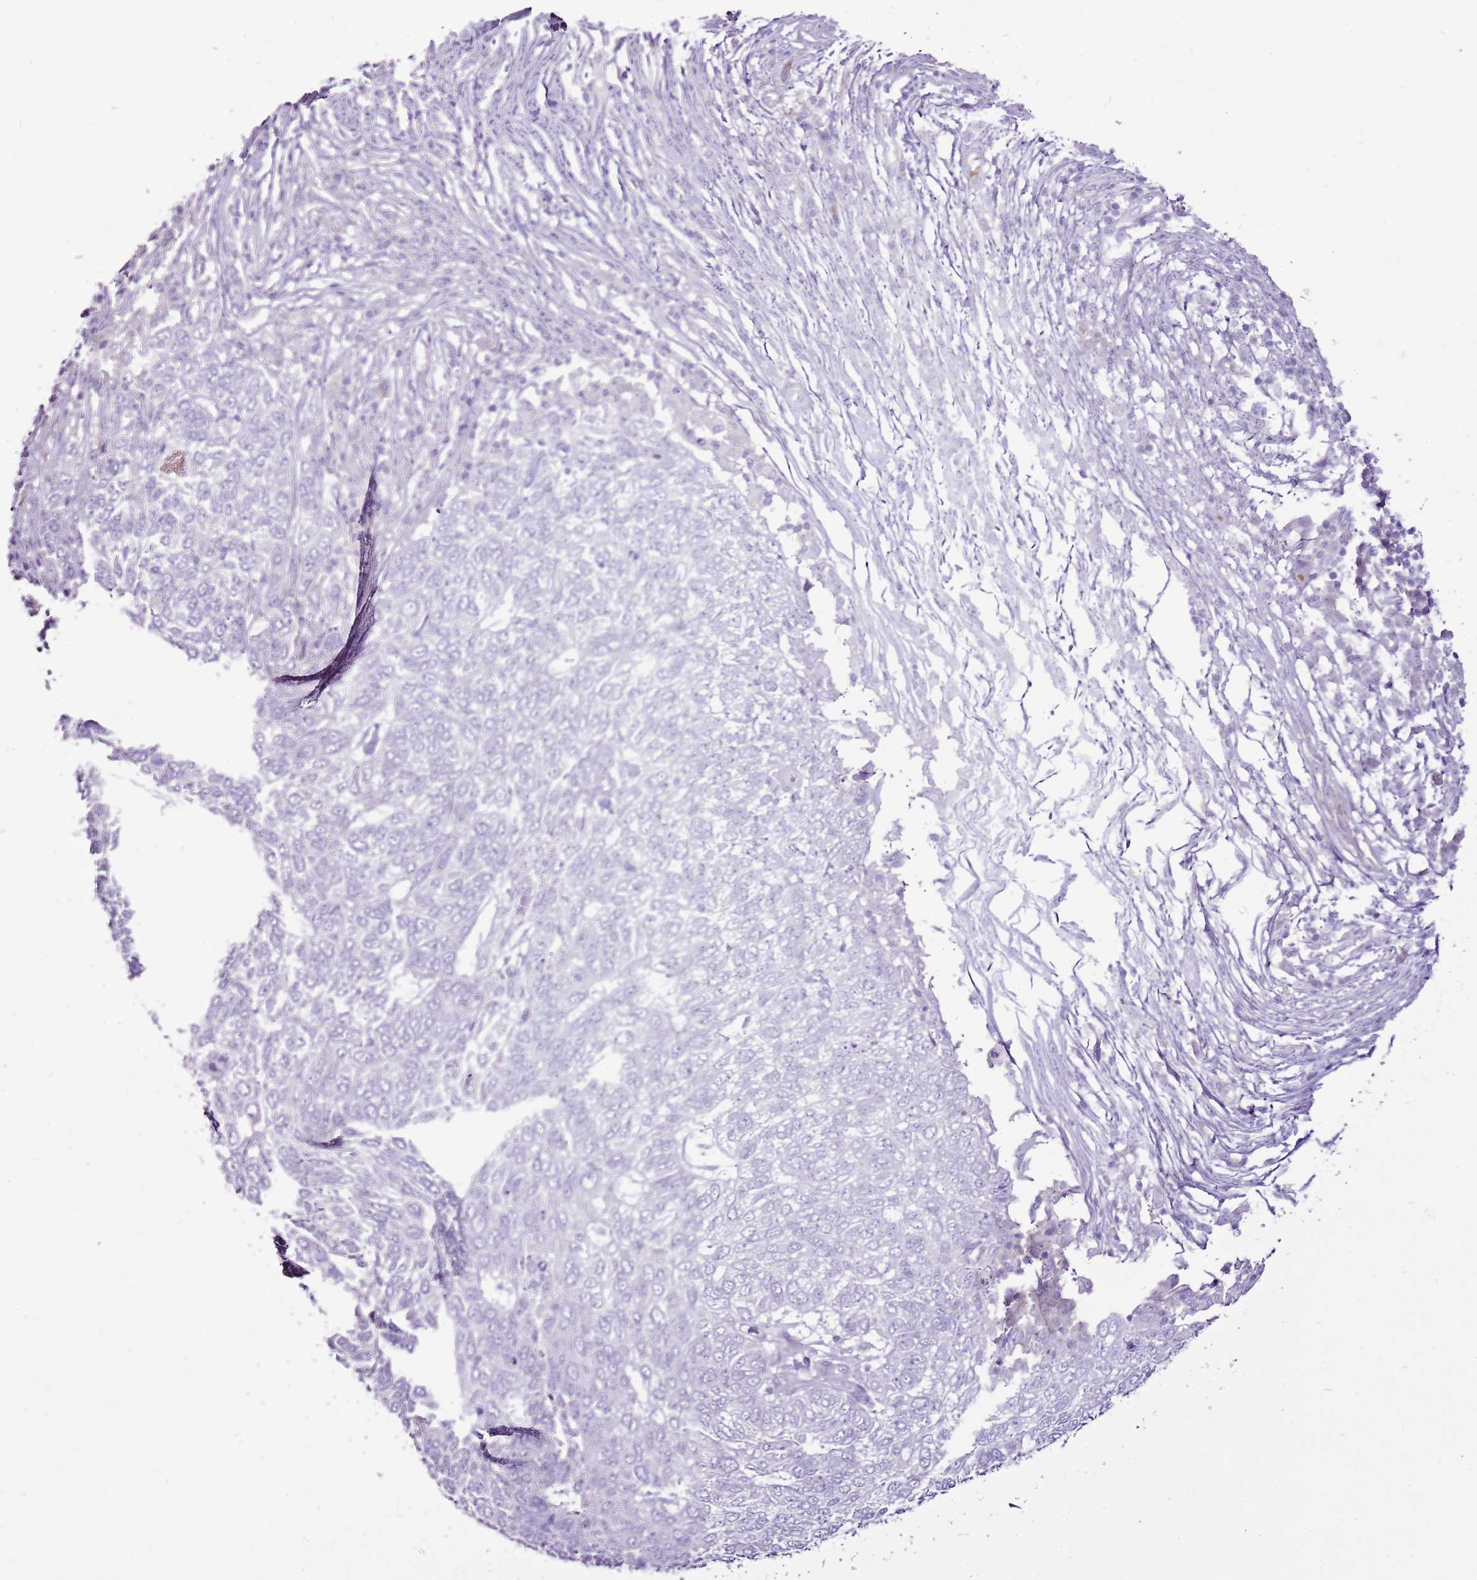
{"staining": {"intensity": "negative", "quantity": "none", "location": "none"}, "tissue": "skin cancer", "cell_type": "Tumor cells", "image_type": "cancer", "snomed": [{"axis": "morphology", "description": "Basal cell carcinoma"}, {"axis": "topography", "description": "Skin"}], "caption": "Immunohistochemical staining of human skin cancer (basal cell carcinoma) shows no significant staining in tumor cells.", "gene": "CHAC2", "patient": {"sex": "female", "age": 65}}